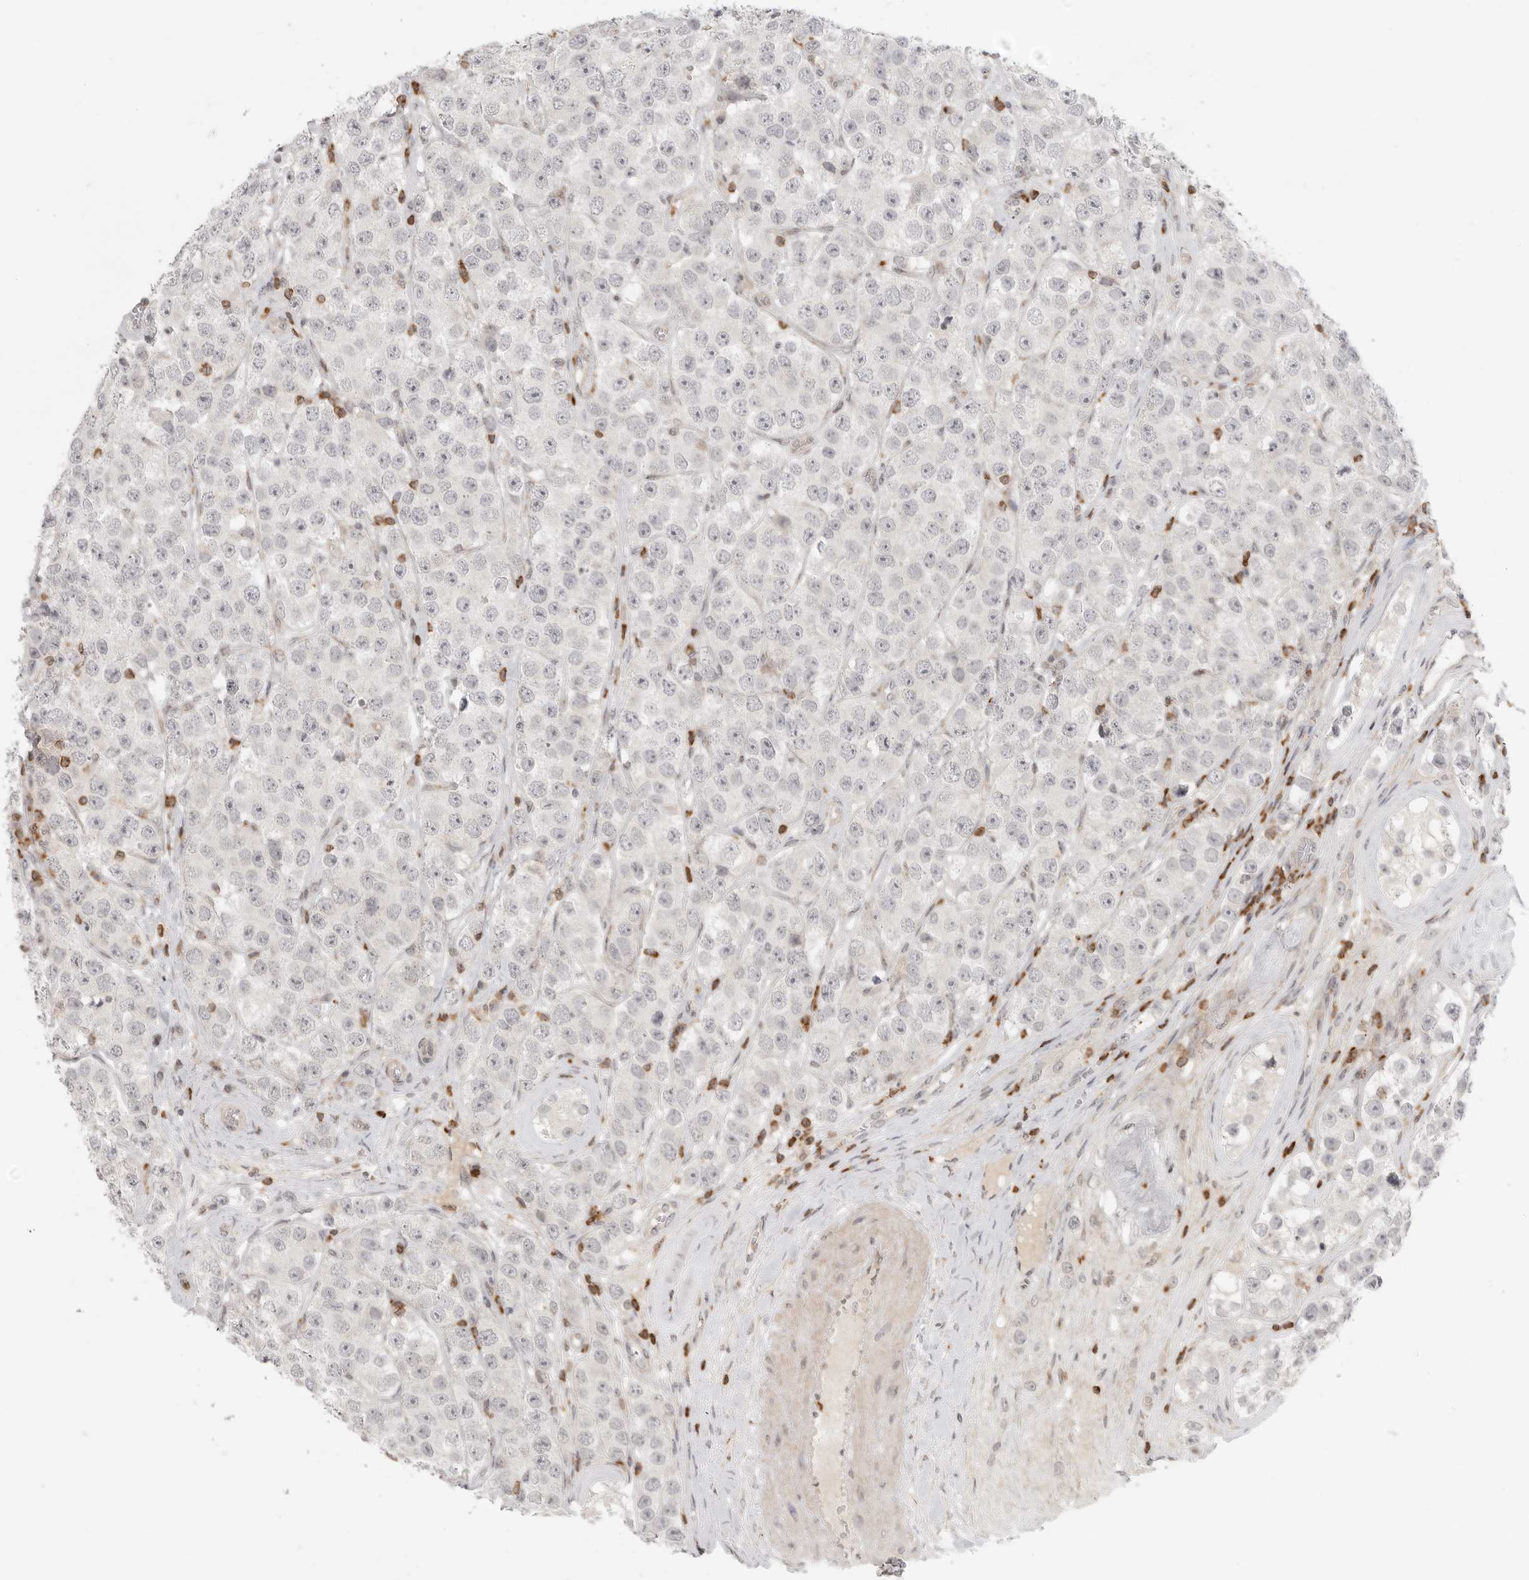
{"staining": {"intensity": "negative", "quantity": "none", "location": "none"}, "tissue": "testis cancer", "cell_type": "Tumor cells", "image_type": "cancer", "snomed": [{"axis": "morphology", "description": "Seminoma, NOS"}, {"axis": "topography", "description": "Testis"}], "caption": "Immunohistochemistry (IHC) of testis cancer exhibits no positivity in tumor cells. (DAB (3,3'-diaminobenzidine) IHC, high magnification).", "gene": "SH3KBP1", "patient": {"sex": "male", "age": 28}}